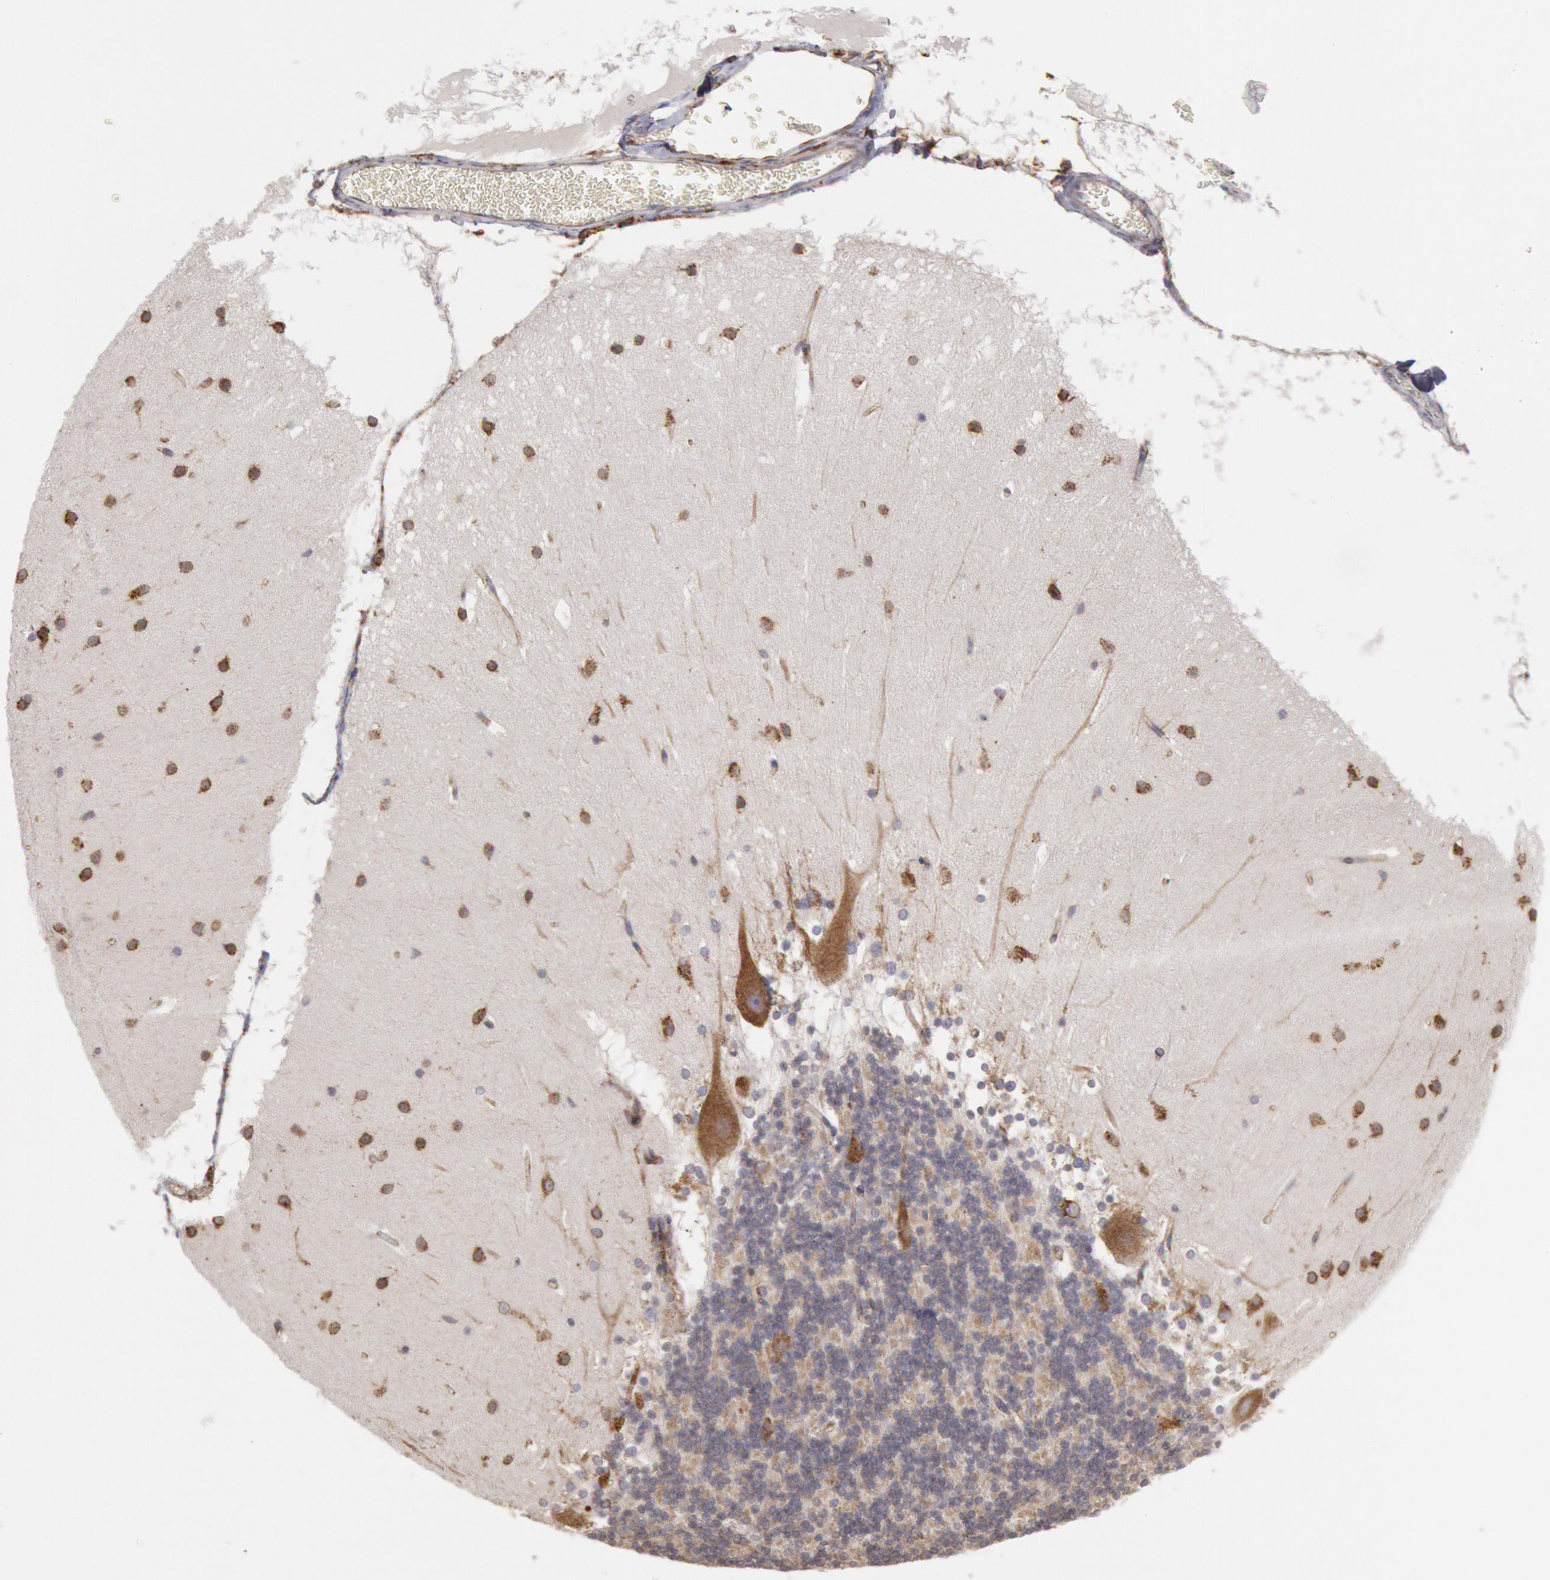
{"staining": {"intensity": "weak", "quantity": "<25%", "location": "cytoplasmic/membranous"}, "tissue": "cerebellum", "cell_type": "Cells in granular layer", "image_type": "normal", "snomed": [{"axis": "morphology", "description": "Normal tissue, NOS"}, {"axis": "topography", "description": "Cerebellum"}], "caption": "This is an immunohistochemistry photomicrograph of normal cerebellum. There is no positivity in cells in granular layer.", "gene": "ERP44", "patient": {"sex": "female", "age": 19}}